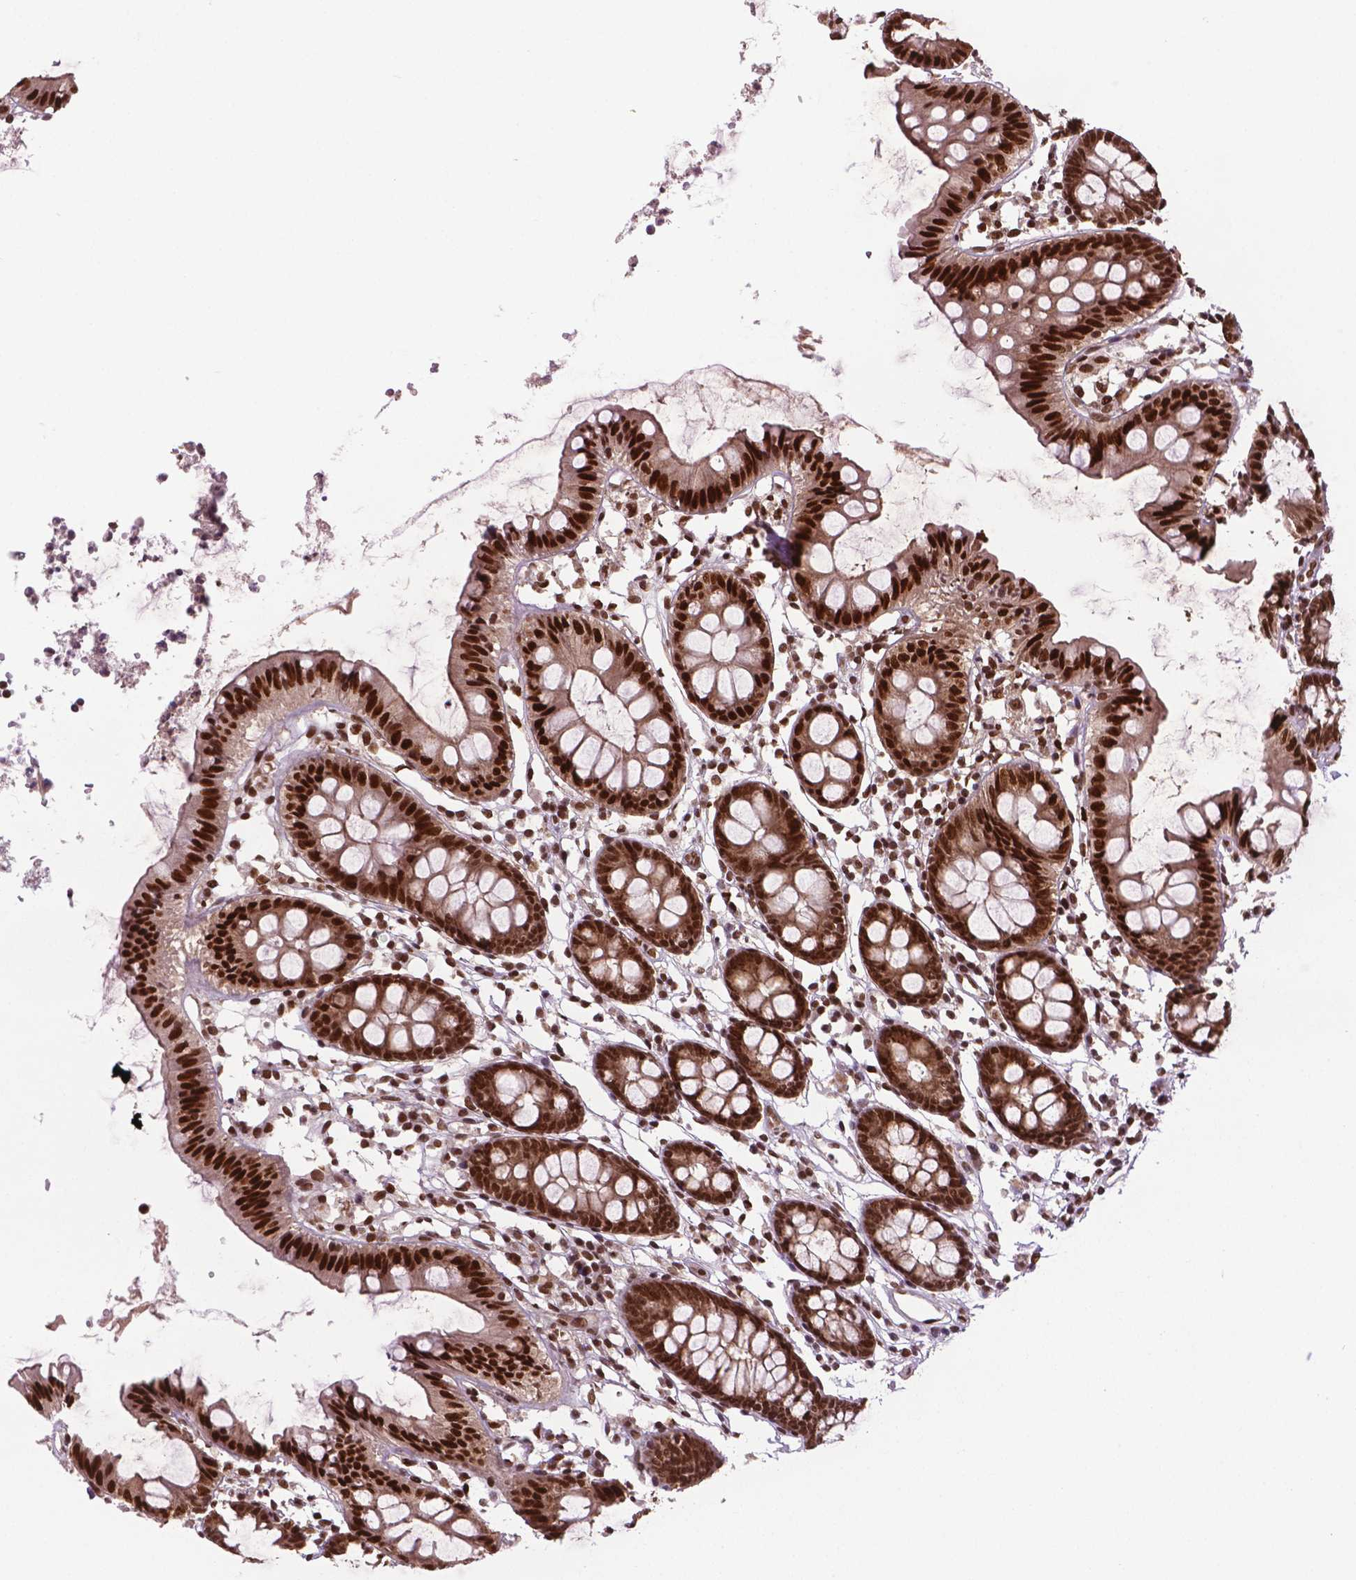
{"staining": {"intensity": "moderate", "quantity": ">75%", "location": "nuclear"}, "tissue": "colon", "cell_type": "Endothelial cells", "image_type": "normal", "snomed": [{"axis": "morphology", "description": "Normal tissue, NOS"}, {"axis": "topography", "description": "Colon"}], "caption": "Normal colon shows moderate nuclear positivity in approximately >75% of endothelial cells.", "gene": "SIRT6", "patient": {"sex": "female", "age": 84}}